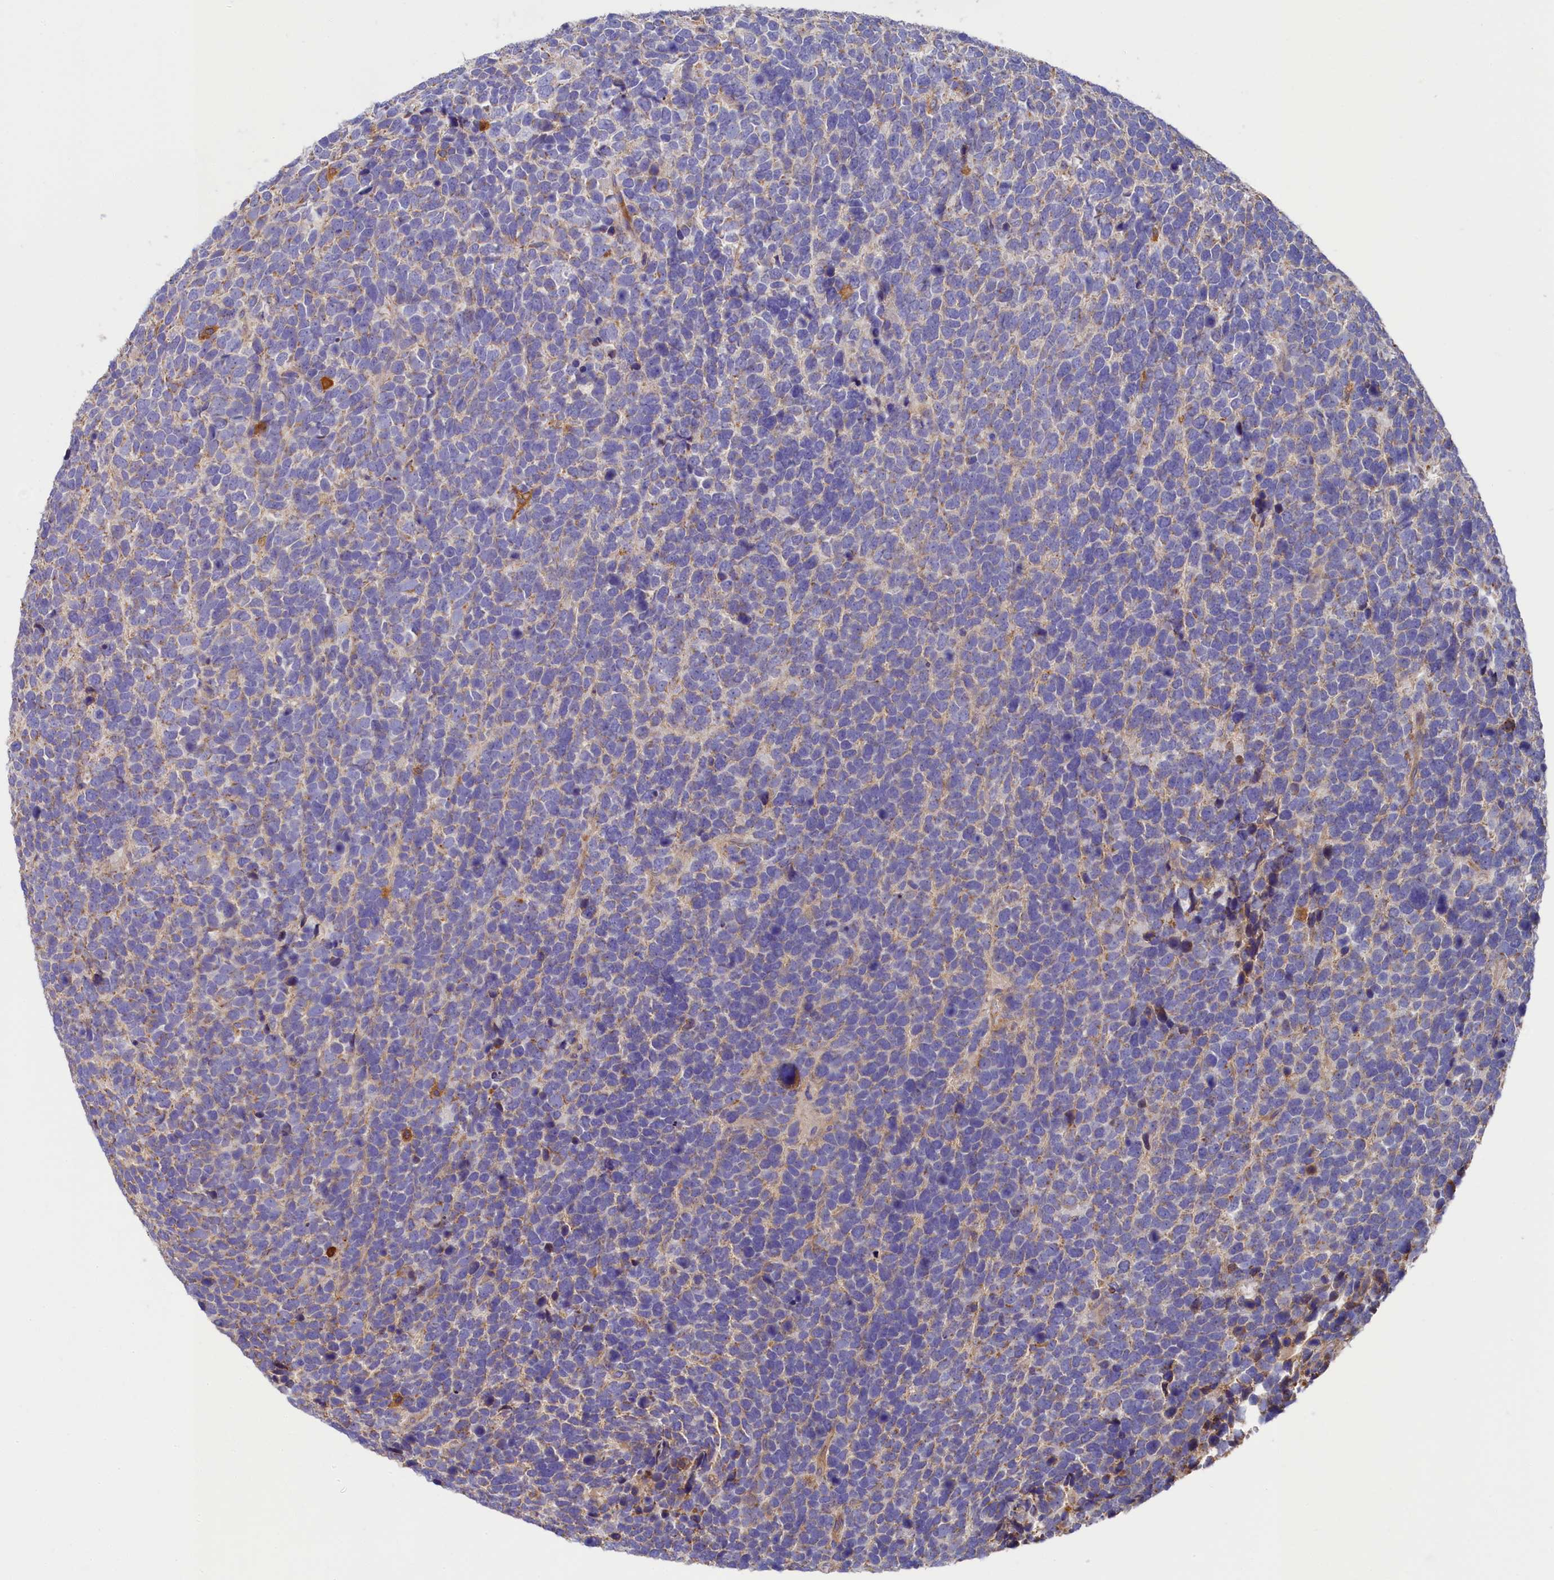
{"staining": {"intensity": "weak", "quantity": "<25%", "location": "cytoplasmic/membranous"}, "tissue": "urothelial cancer", "cell_type": "Tumor cells", "image_type": "cancer", "snomed": [{"axis": "morphology", "description": "Urothelial carcinoma, High grade"}, {"axis": "topography", "description": "Urinary bladder"}], "caption": "Immunohistochemical staining of urothelial cancer shows no significant positivity in tumor cells.", "gene": "SEC31B", "patient": {"sex": "female", "age": 82}}